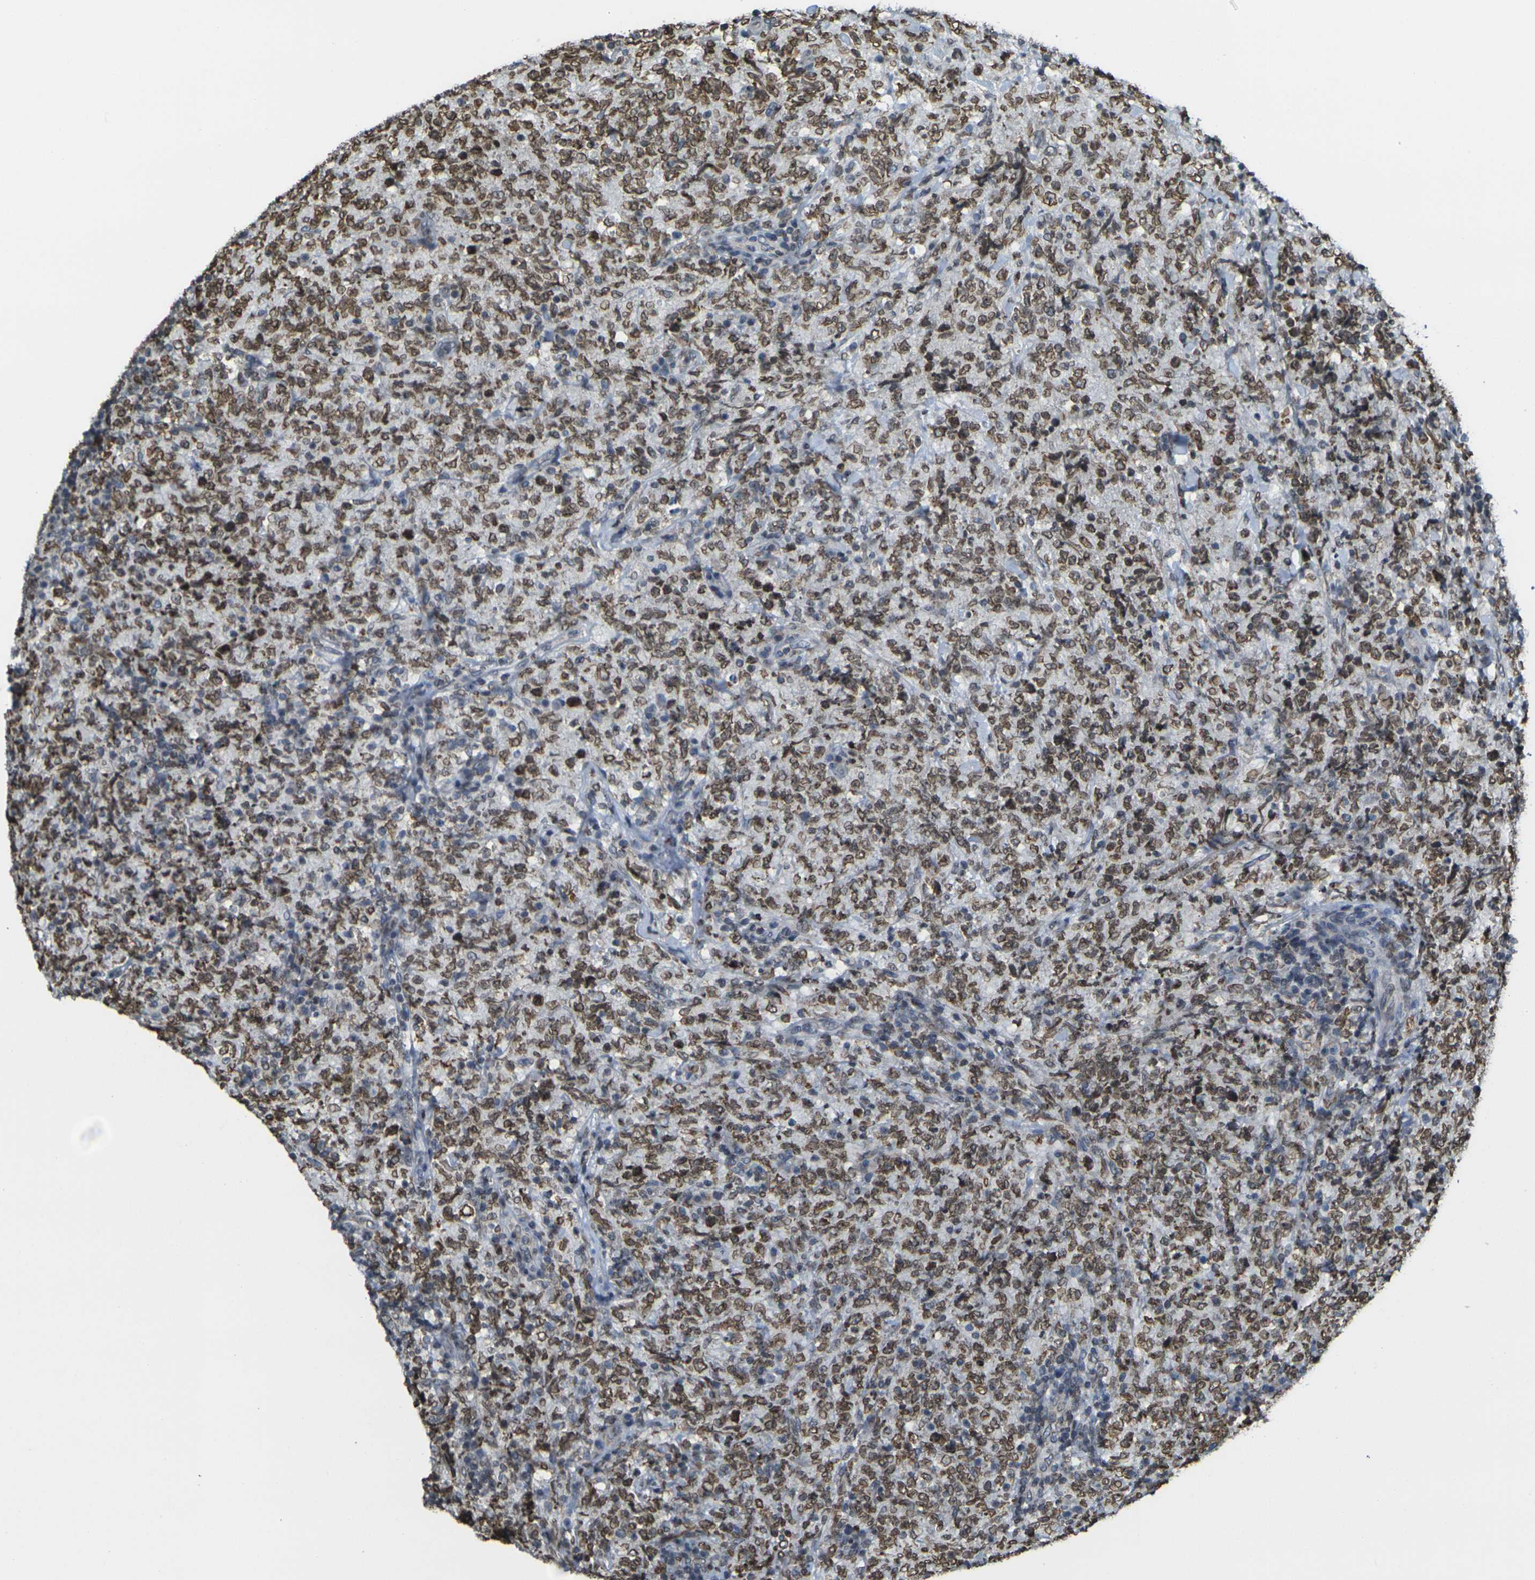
{"staining": {"intensity": "moderate", "quantity": ">75%", "location": "nuclear"}, "tissue": "lymphoma", "cell_type": "Tumor cells", "image_type": "cancer", "snomed": [{"axis": "morphology", "description": "Malignant lymphoma, non-Hodgkin's type, High grade"}, {"axis": "topography", "description": "Tonsil"}], "caption": "Malignant lymphoma, non-Hodgkin's type (high-grade) stained for a protein demonstrates moderate nuclear positivity in tumor cells.", "gene": "BRDT", "patient": {"sex": "female", "age": 36}}